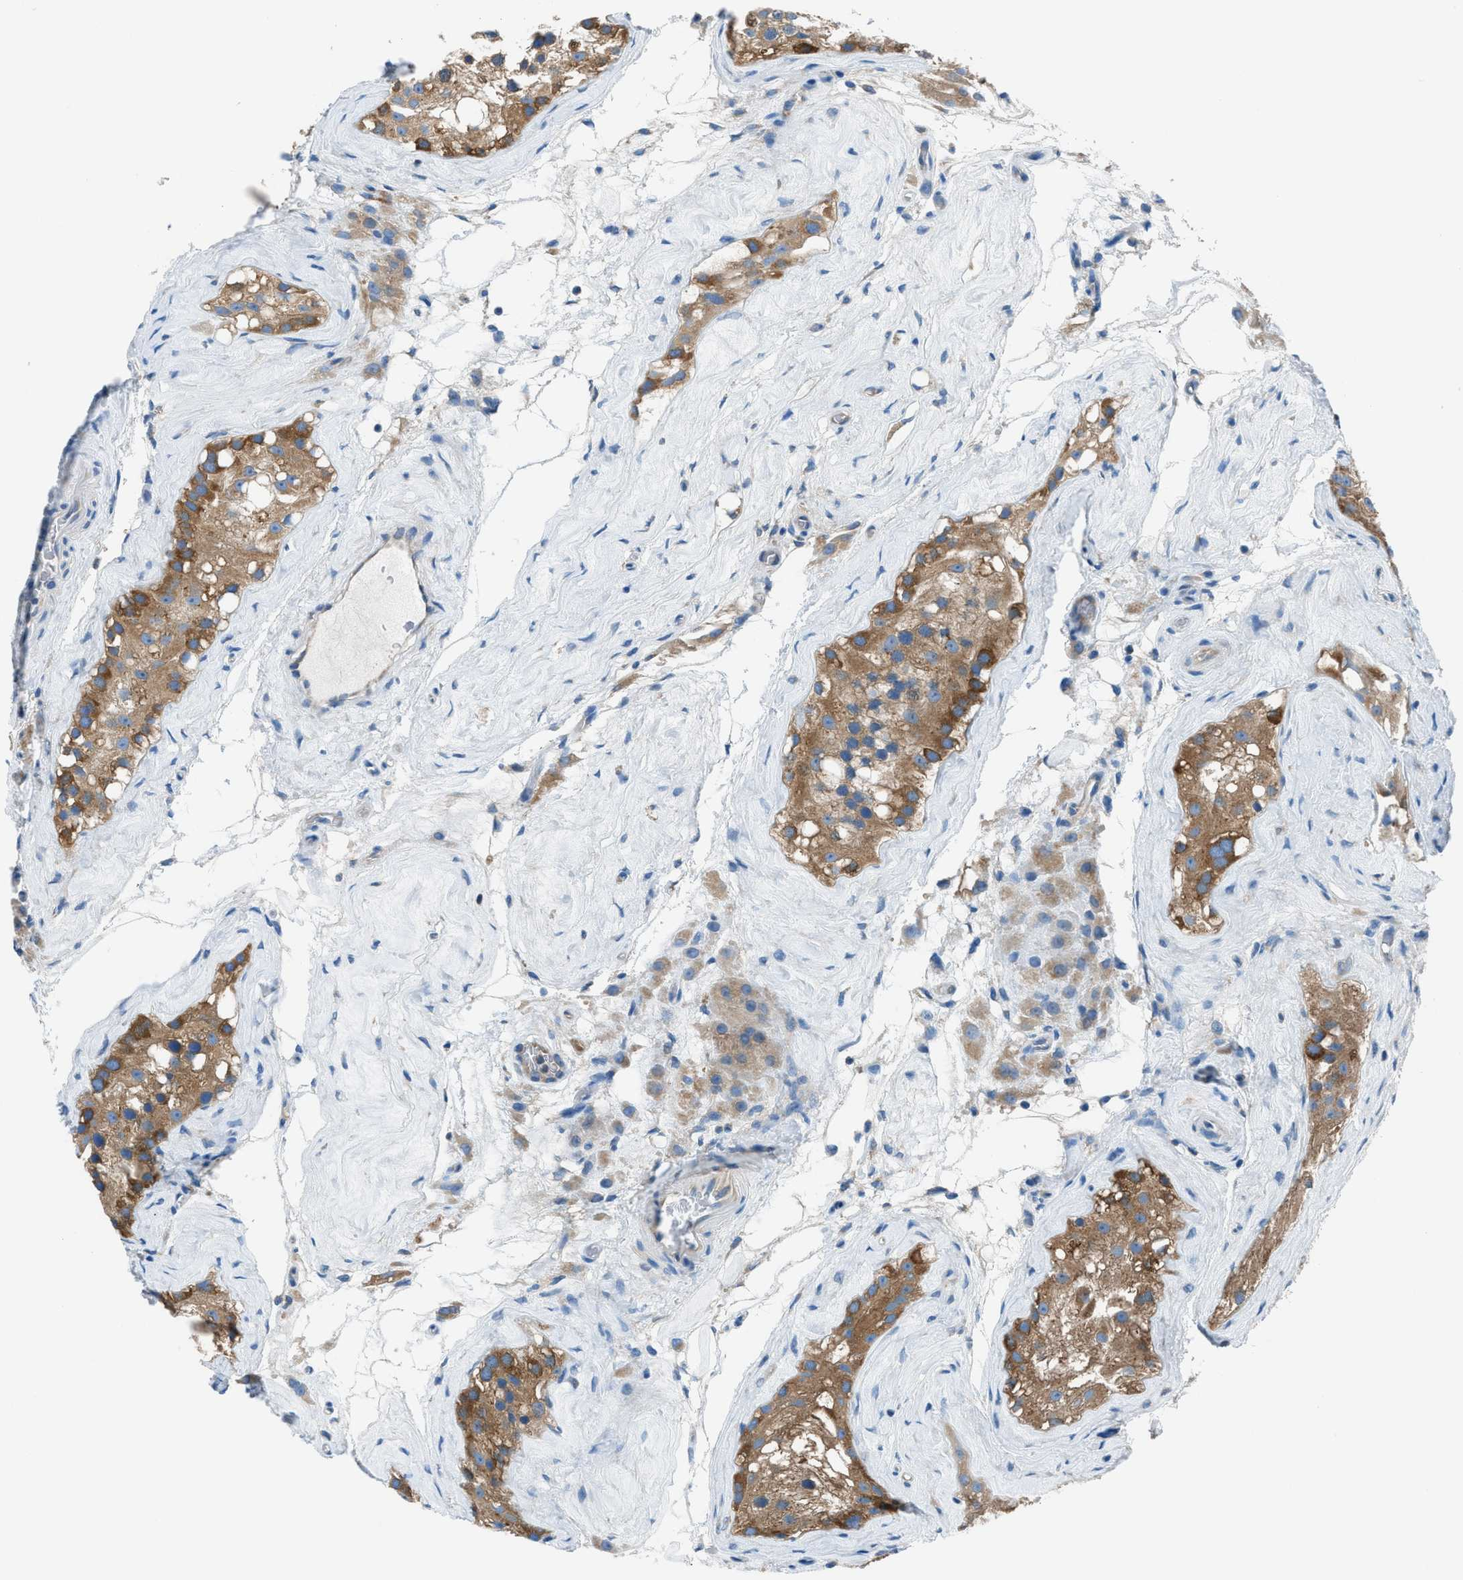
{"staining": {"intensity": "moderate", "quantity": ">75%", "location": "cytoplasmic/membranous"}, "tissue": "testis", "cell_type": "Cells in seminiferous ducts", "image_type": "normal", "snomed": [{"axis": "morphology", "description": "Normal tissue, NOS"}, {"axis": "morphology", "description": "Seminoma, NOS"}, {"axis": "topography", "description": "Testis"}], "caption": "The immunohistochemical stain shows moderate cytoplasmic/membranous positivity in cells in seminiferous ducts of benign testis.", "gene": "SARS1", "patient": {"sex": "male", "age": 71}}